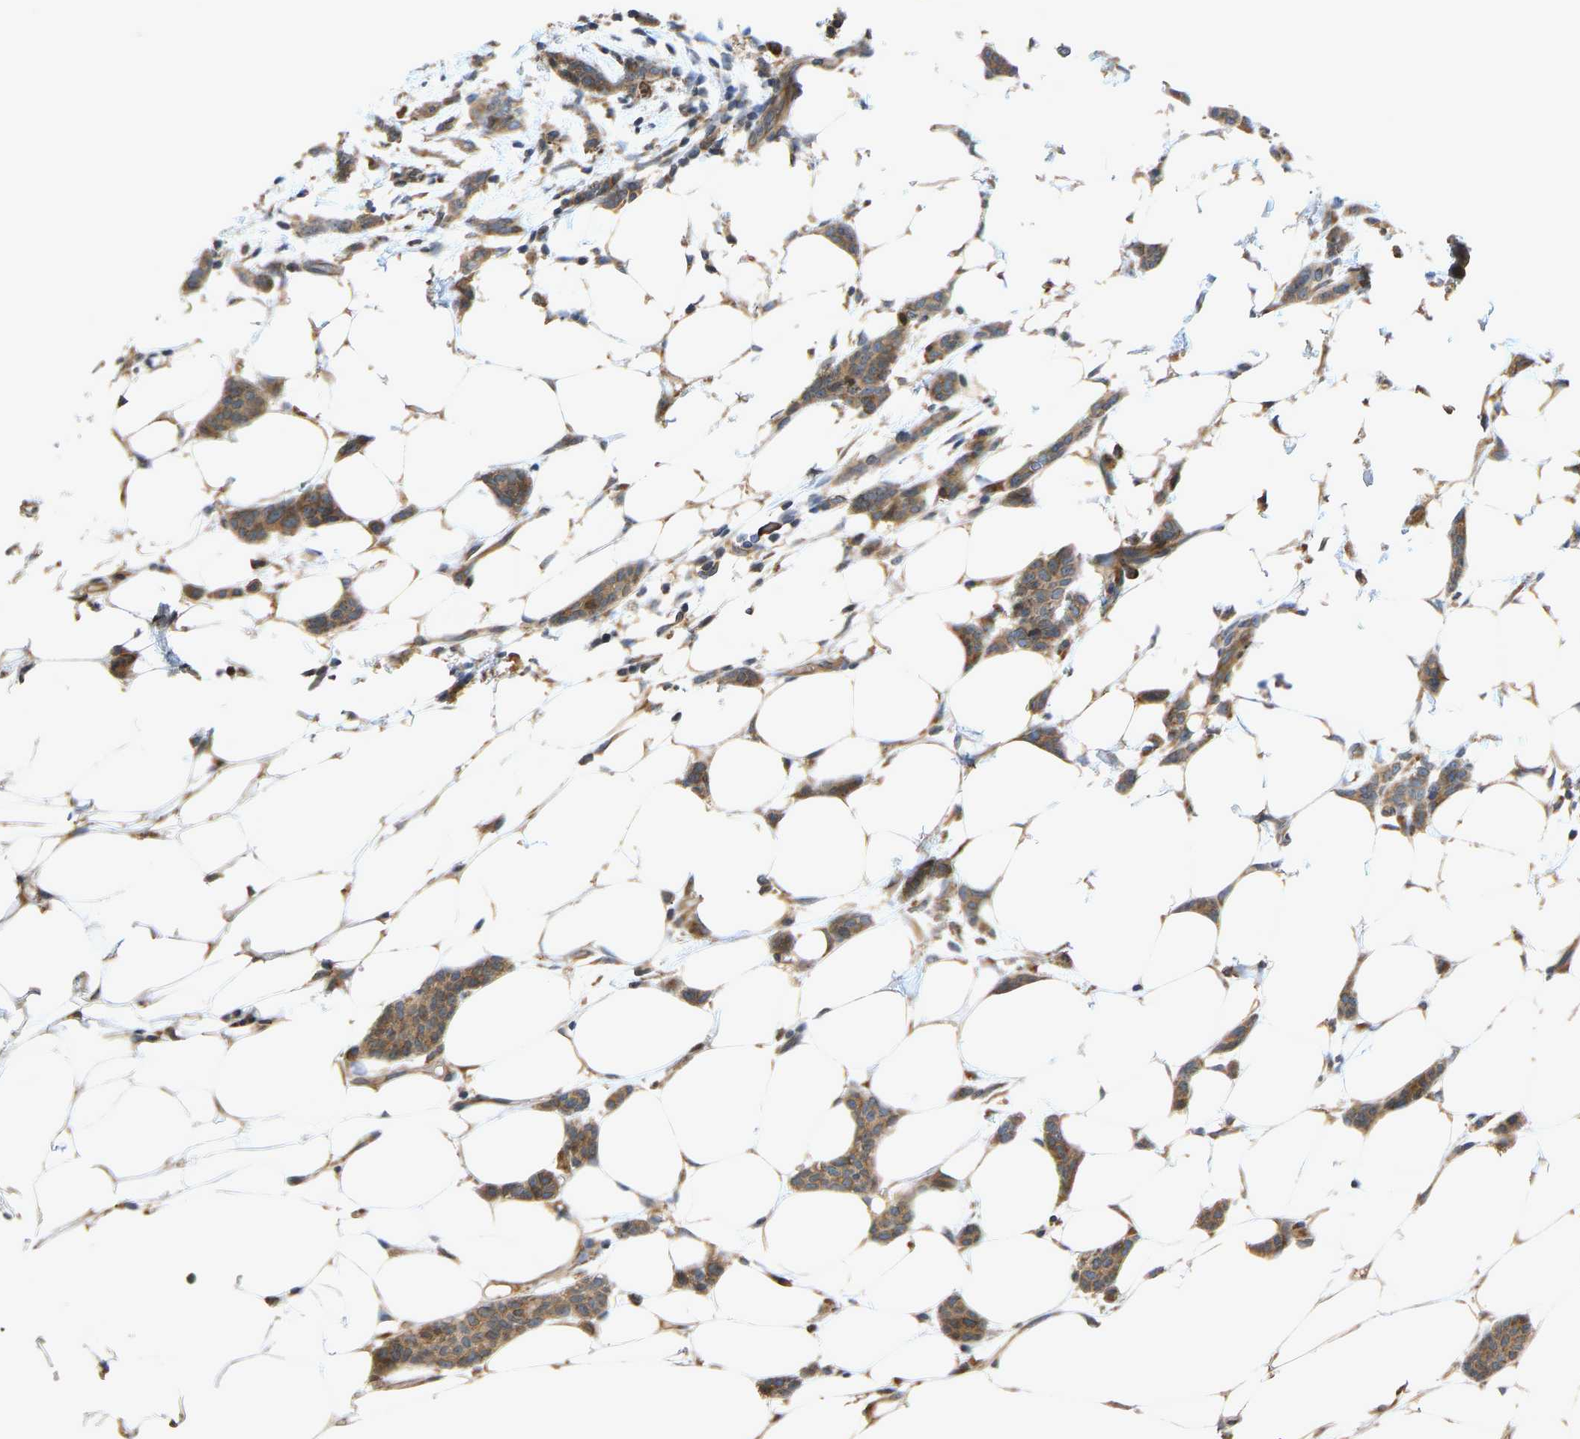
{"staining": {"intensity": "moderate", "quantity": ">75%", "location": "cytoplasmic/membranous"}, "tissue": "breast cancer", "cell_type": "Tumor cells", "image_type": "cancer", "snomed": [{"axis": "morphology", "description": "Lobular carcinoma"}, {"axis": "topography", "description": "Skin"}, {"axis": "topography", "description": "Breast"}], "caption": "Protein expression analysis of breast cancer (lobular carcinoma) displays moderate cytoplasmic/membranous expression in about >75% of tumor cells.", "gene": "RPN2", "patient": {"sex": "female", "age": 46}}